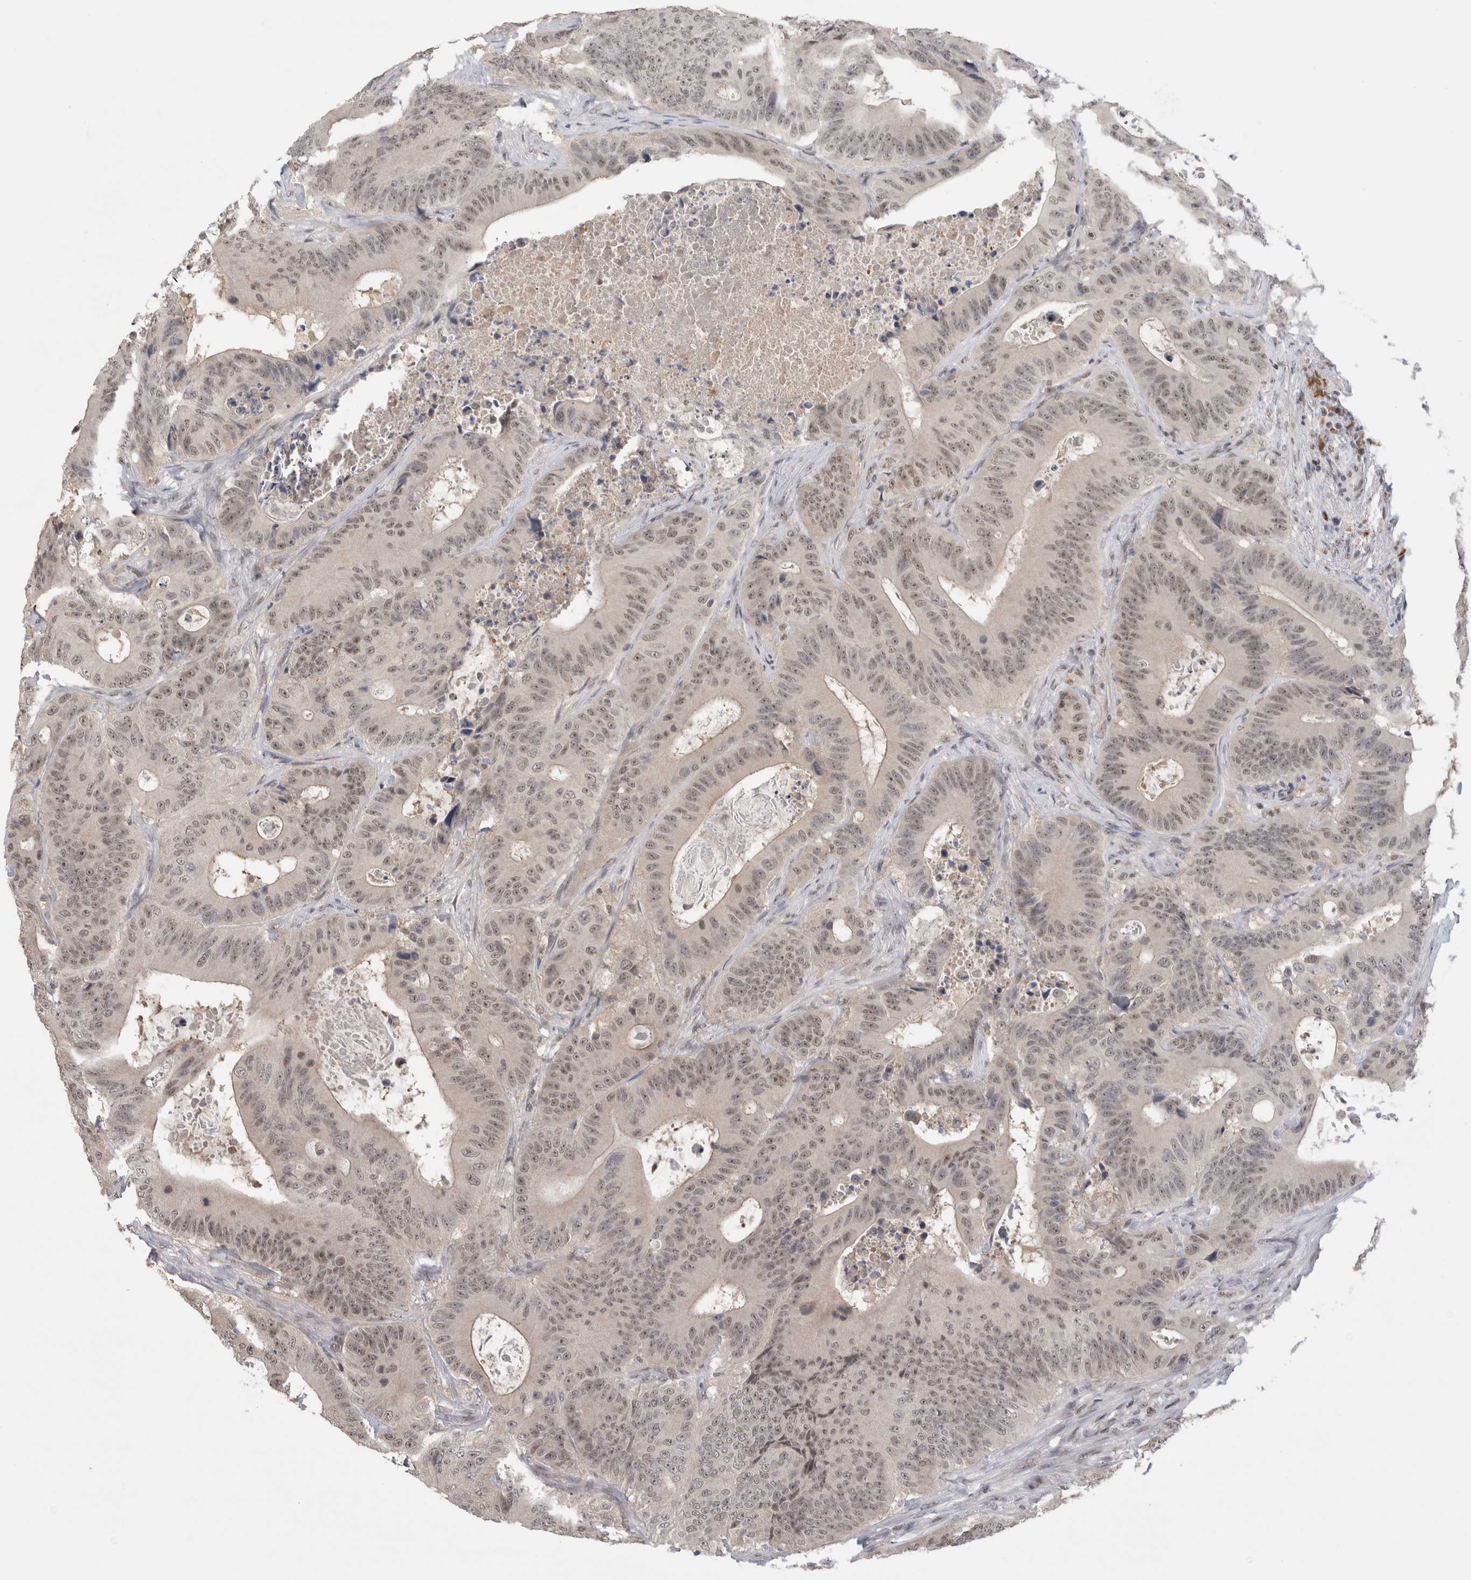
{"staining": {"intensity": "weak", "quantity": ">75%", "location": "nuclear"}, "tissue": "colorectal cancer", "cell_type": "Tumor cells", "image_type": "cancer", "snomed": [{"axis": "morphology", "description": "Adenocarcinoma, NOS"}, {"axis": "topography", "description": "Colon"}], "caption": "Weak nuclear protein staining is appreciated in approximately >75% of tumor cells in adenocarcinoma (colorectal).", "gene": "ZNF24", "patient": {"sex": "male", "age": 83}}